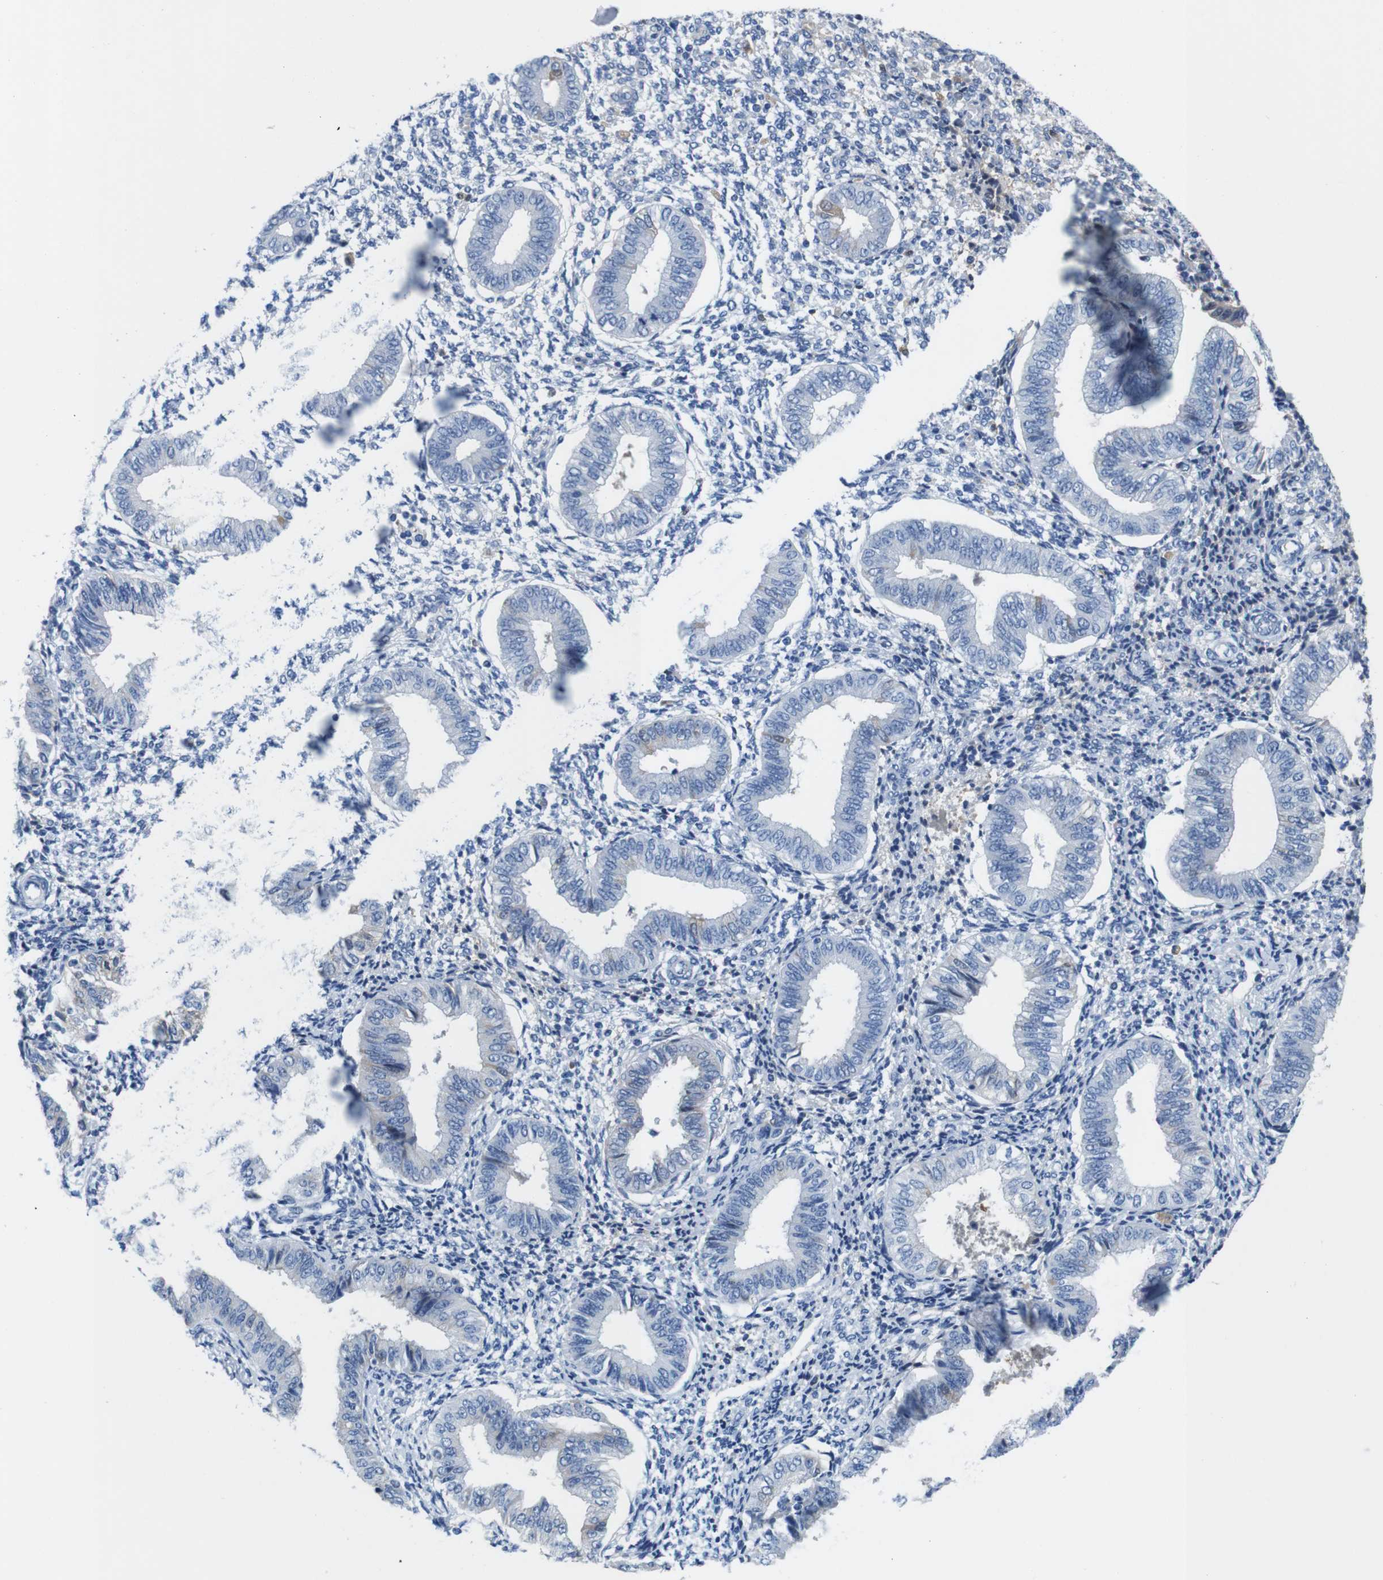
{"staining": {"intensity": "negative", "quantity": "none", "location": "none"}, "tissue": "endometrium", "cell_type": "Cells in endometrial stroma", "image_type": "normal", "snomed": [{"axis": "morphology", "description": "Normal tissue, NOS"}, {"axis": "topography", "description": "Endometrium"}], "caption": "This is an immunohistochemistry micrograph of benign endometrium. There is no expression in cells in endometrial stroma.", "gene": "C1RL", "patient": {"sex": "female", "age": 50}}